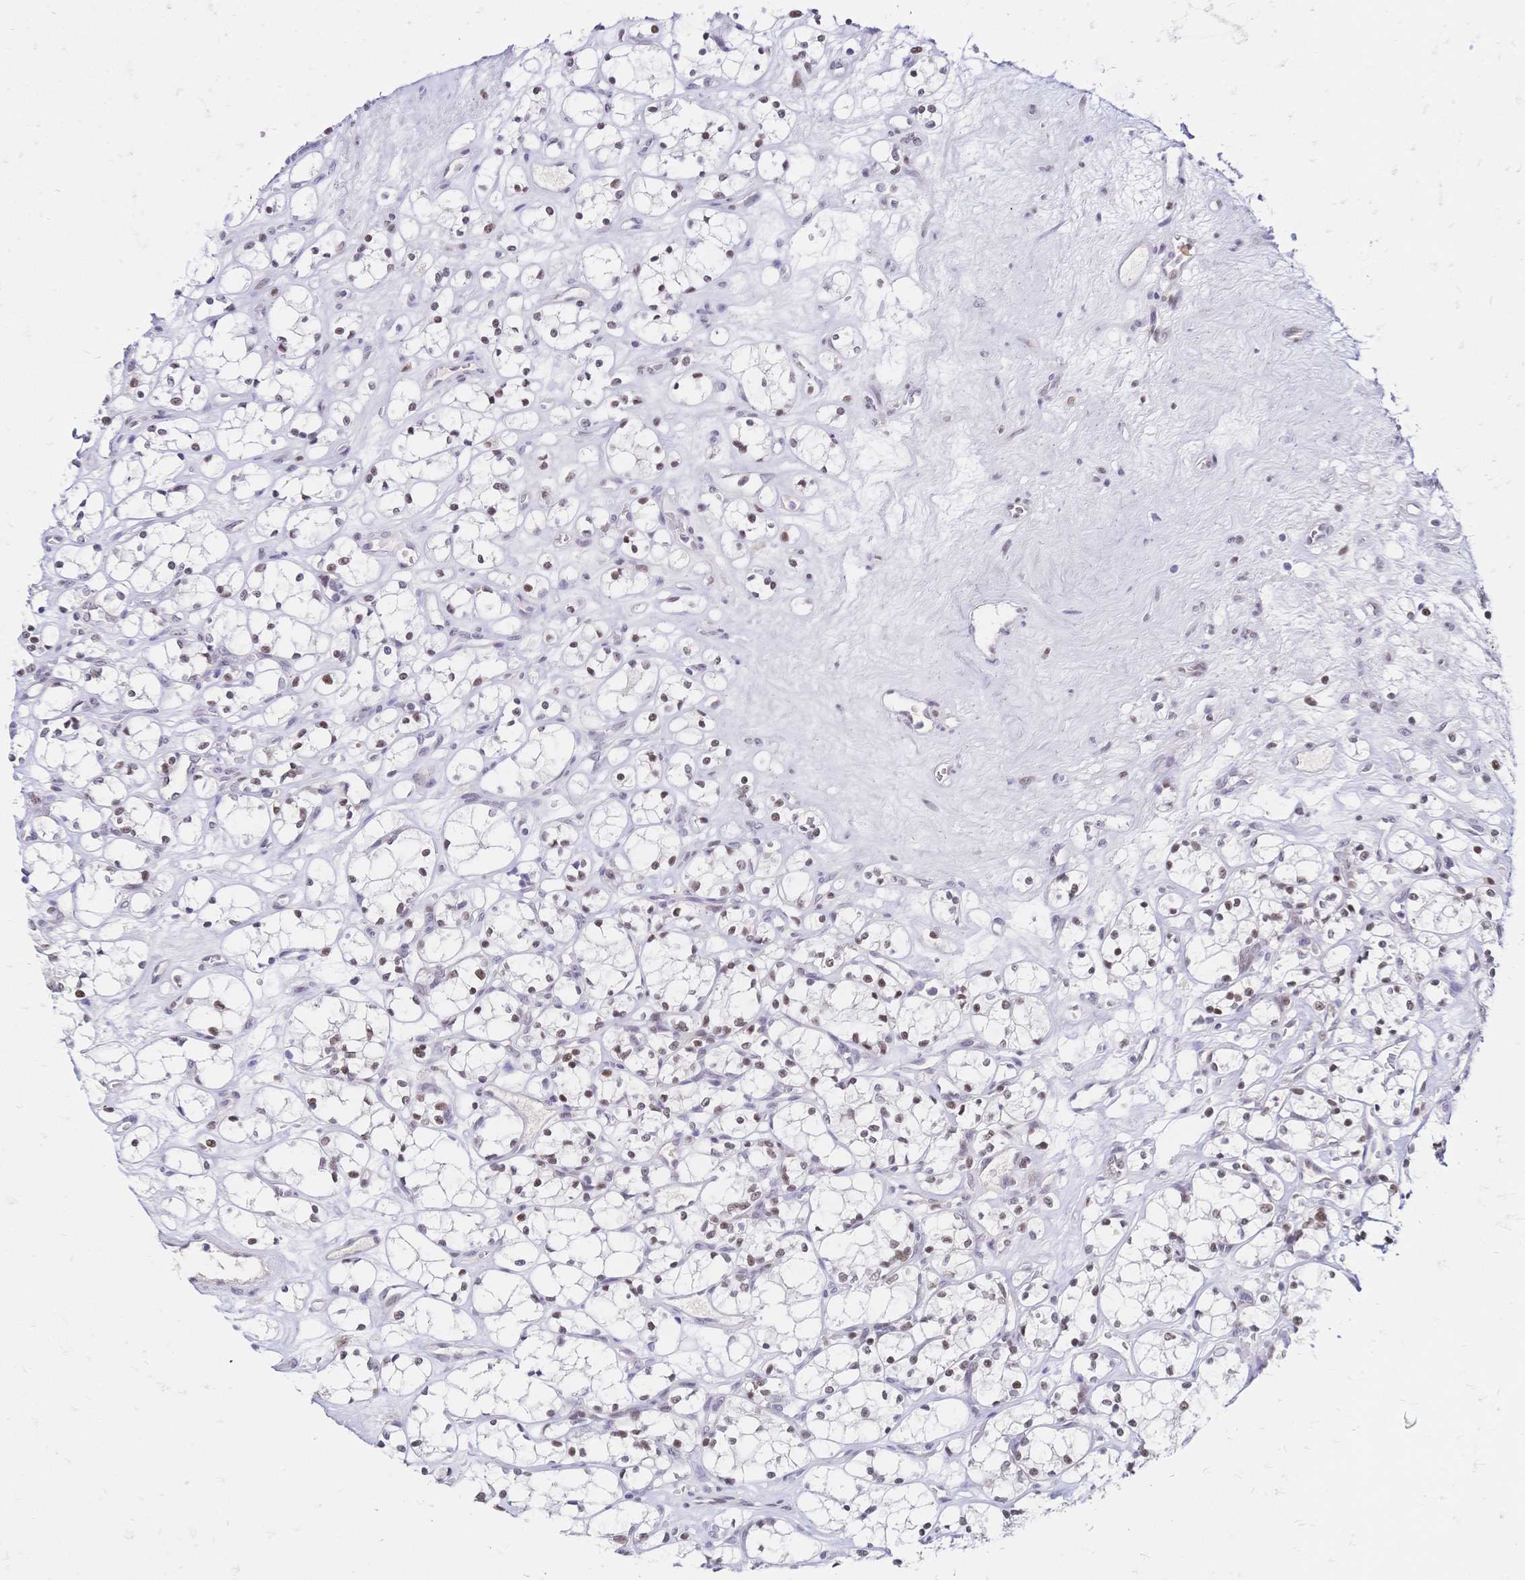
{"staining": {"intensity": "moderate", "quantity": "25%-75%", "location": "nuclear"}, "tissue": "renal cancer", "cell_type": "Tumor cells", "image_type": "cancer", "snomed": [{"axis": "morphology", "description": "Adenocarcinoma, NOS"}, {"axis": "topography", "description": "Kidney"}], "caption": "The micrograph demonstrates staining of renal cancer, revealing moderate nuclear protein positivity (brown color) within tumor cells. Using DAB (3,3'-diaminobenzidine) (brown) and hematoxylin (blue) stains, captured at high magnification using brightfield microscopy.", "gene": "NFIC", "patient": {"sex": "female", "age": 69}}